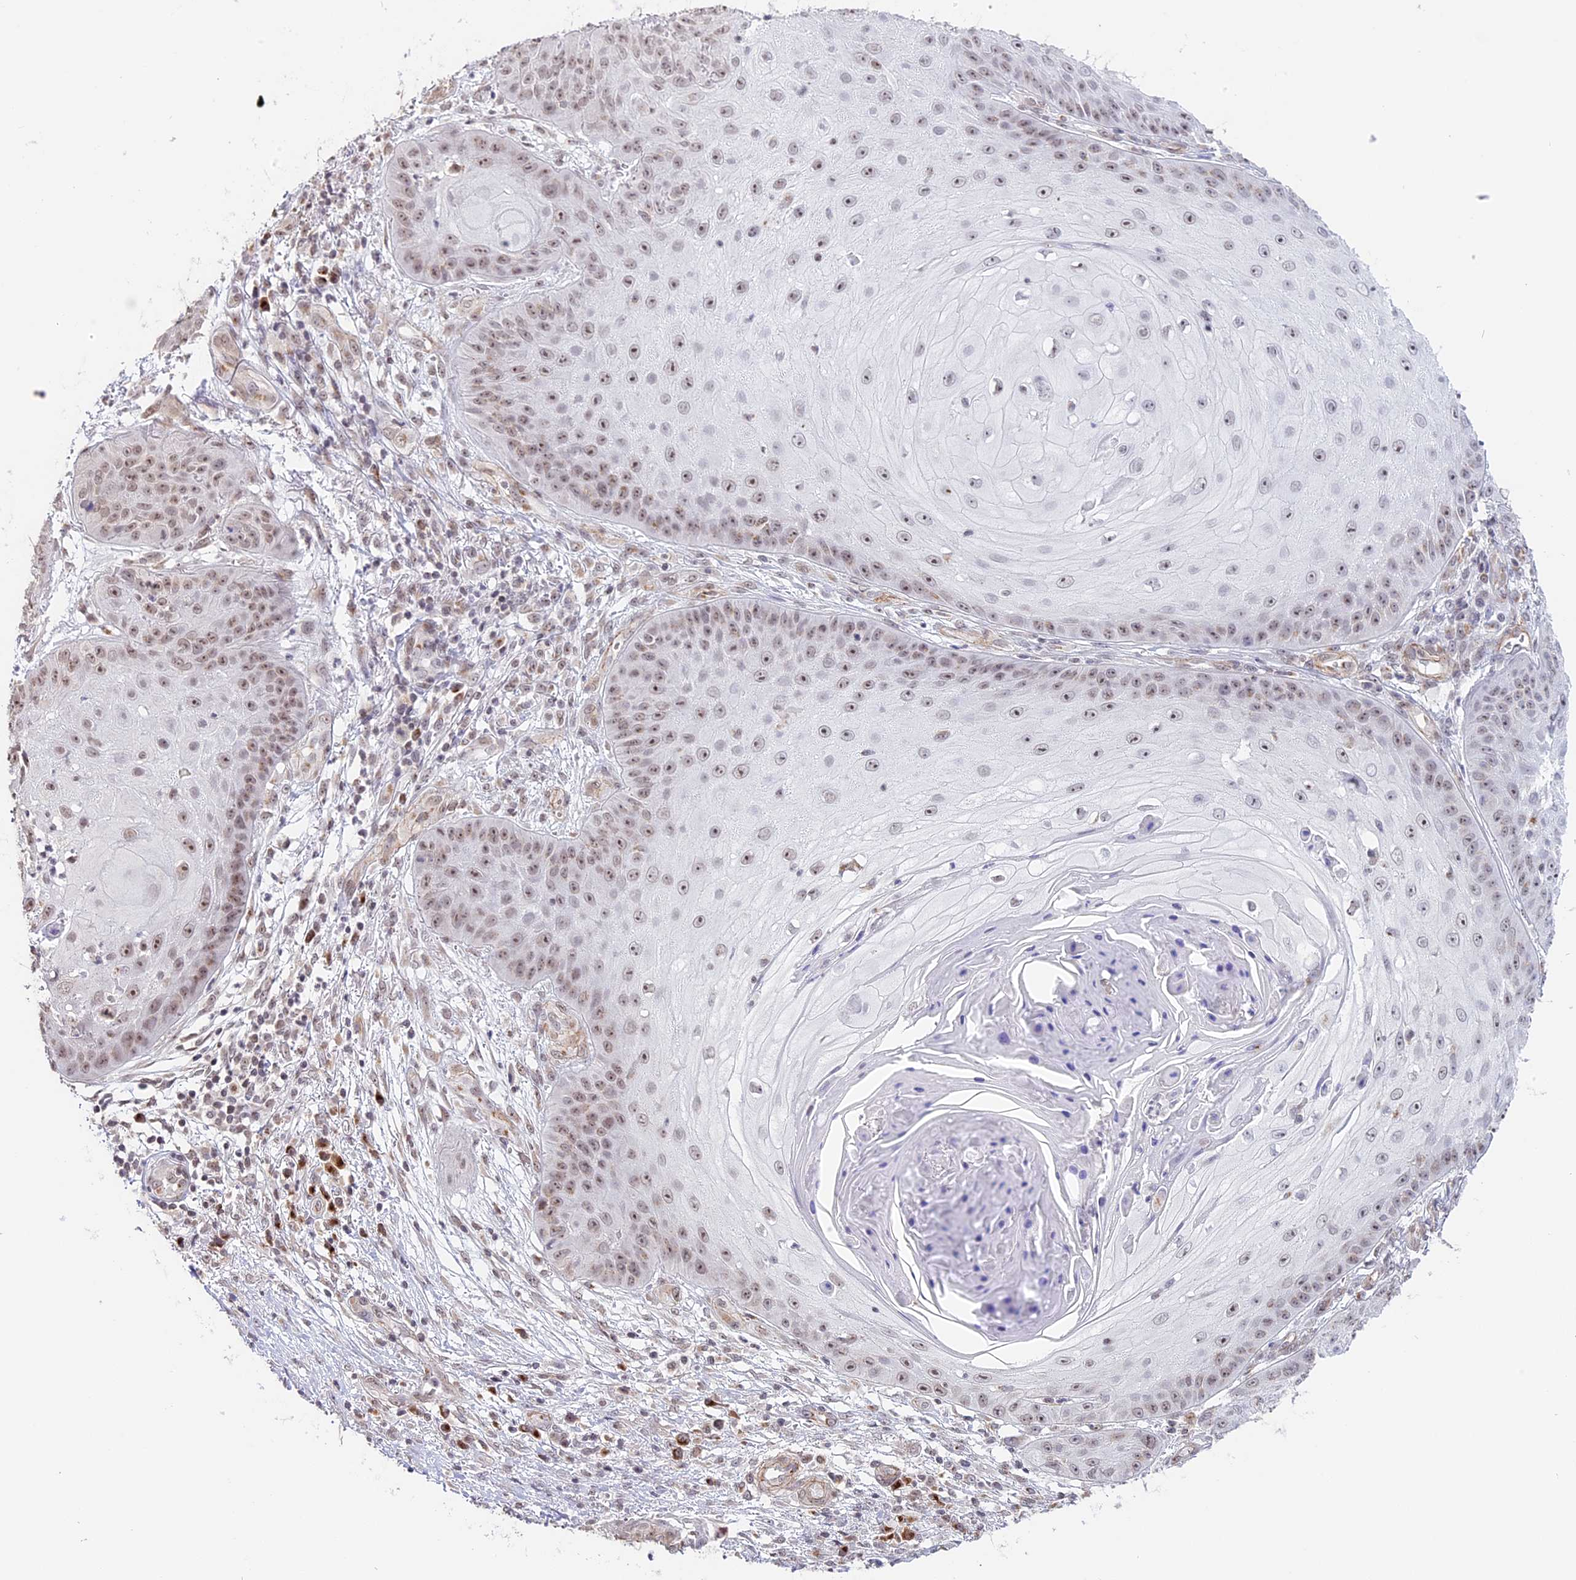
{"staining": {"intensity": "weak", "quantity": "25%-75%", "location": "nuclear"}, "tissue": "skin cancer", "cell_type": "Tumor cells", "image_type": "cancer", "snomed": [{"axis": "morphology", "description": "Squamous cell carcinoma, NOS"}, {"axis": "topography", "description": "Skin"}], "caption": "Immunohistochemistry image of human skin cancer (squamous cell carcinoma) stained for a protein (brown), which demonstrates low levels of weak nuclear positivity in about 25%-75% of tumor cells.", "gene": "HEATR5B", "patient": {"sex": "male", "age": 70}}